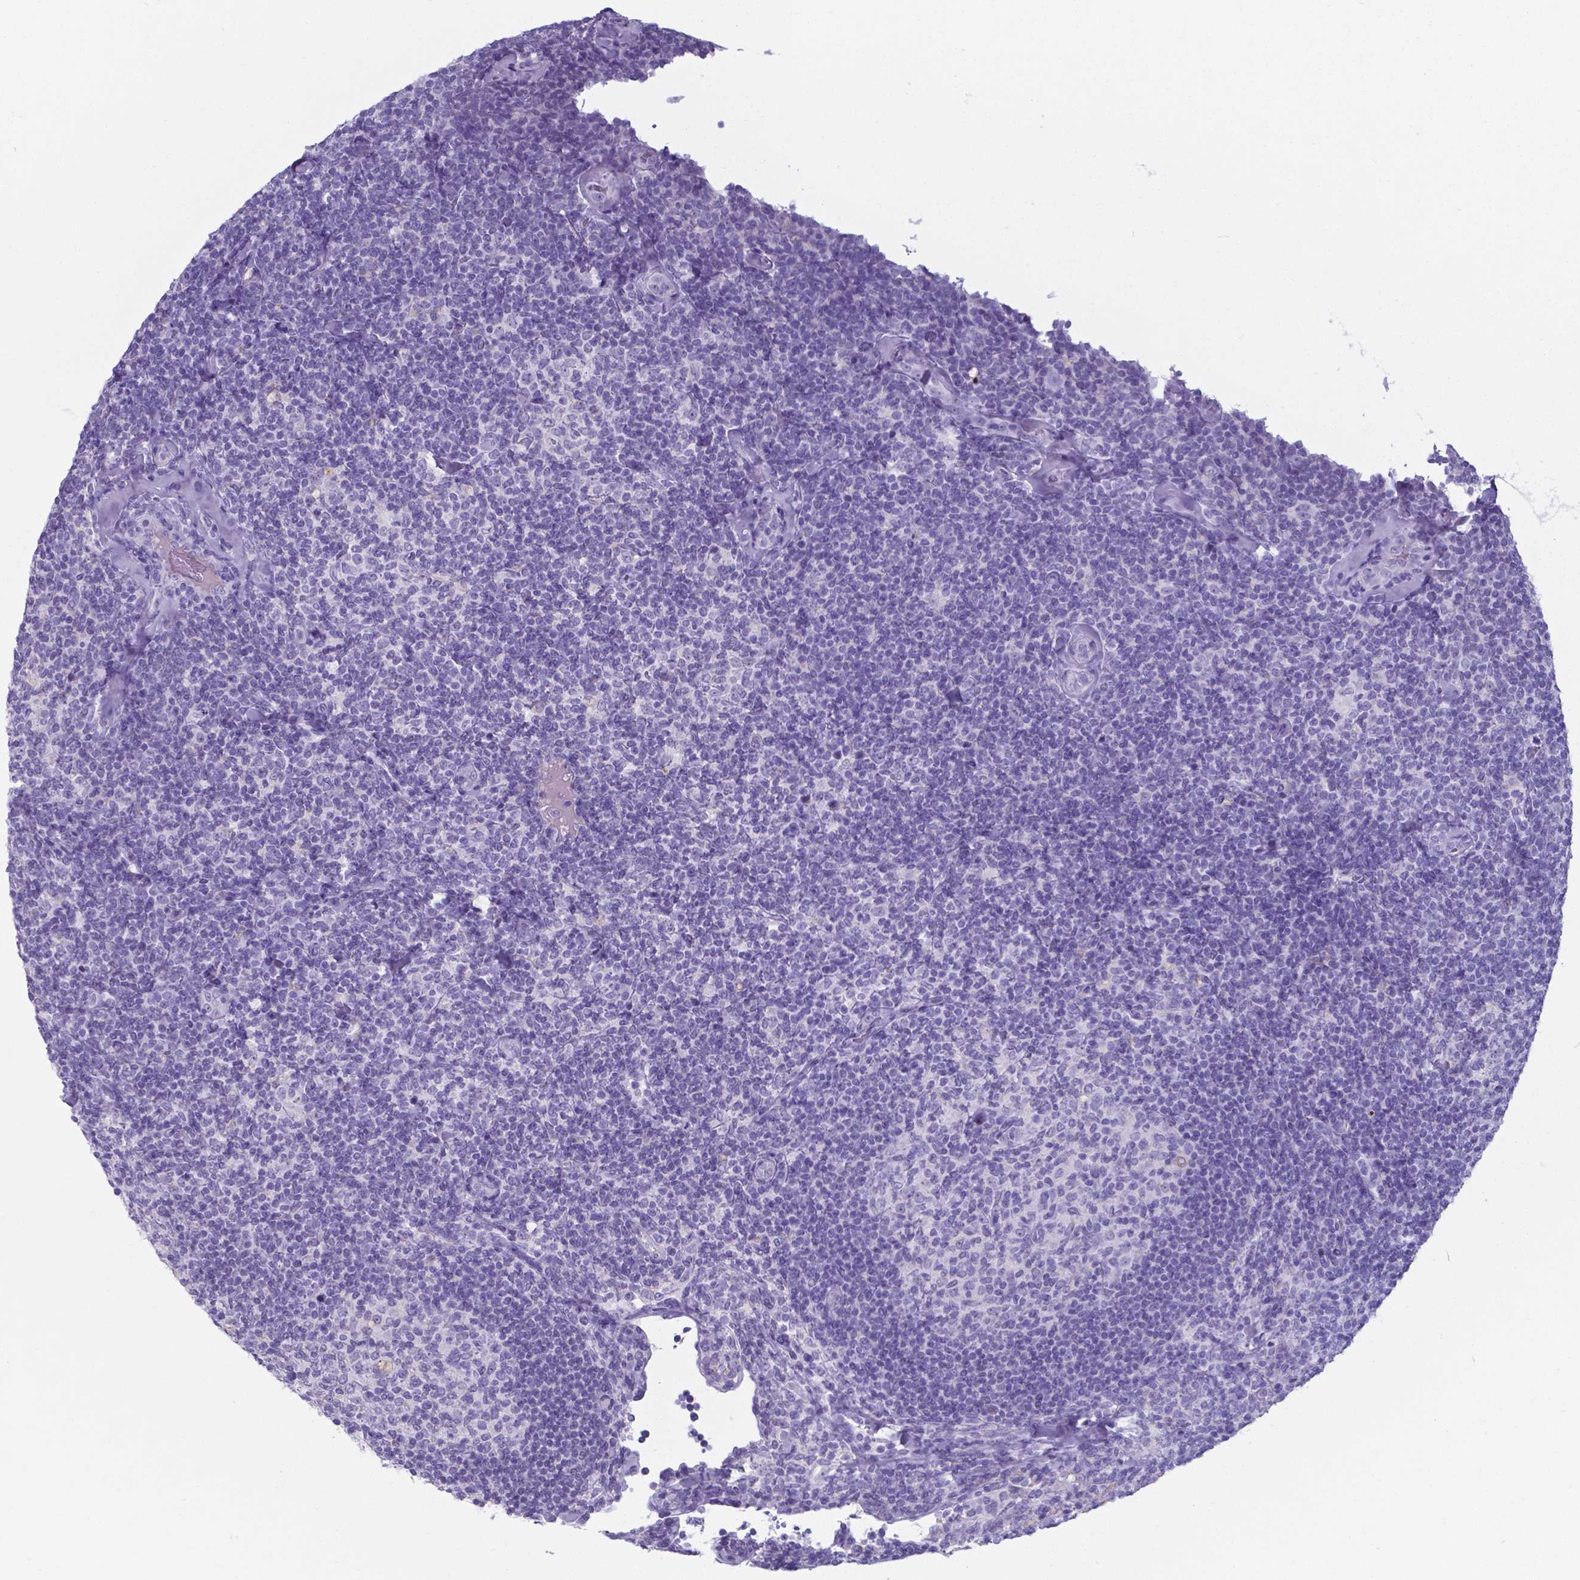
{"staining": {"intensity": "negative", "quantity": "none", "location": "none"}, "tissue": "lymphoma", "cell_type": "Tumor cells", "image_type": "cancer", "snomed": [{"axis": "morphology", "description": "Malignant lymphoma, non-Hodgkin's type, Low grade"}, {"axis": "topography", "description": "Lymph node"}], "caption": "Immunohistochemical staining of human malignant lymphoma, non-Hodgkin's type (low-grade) demonstrates no significant positivity in tumor cells.", "gene": "AP5B1", "patient": {"sex": "female", "age": 56}}